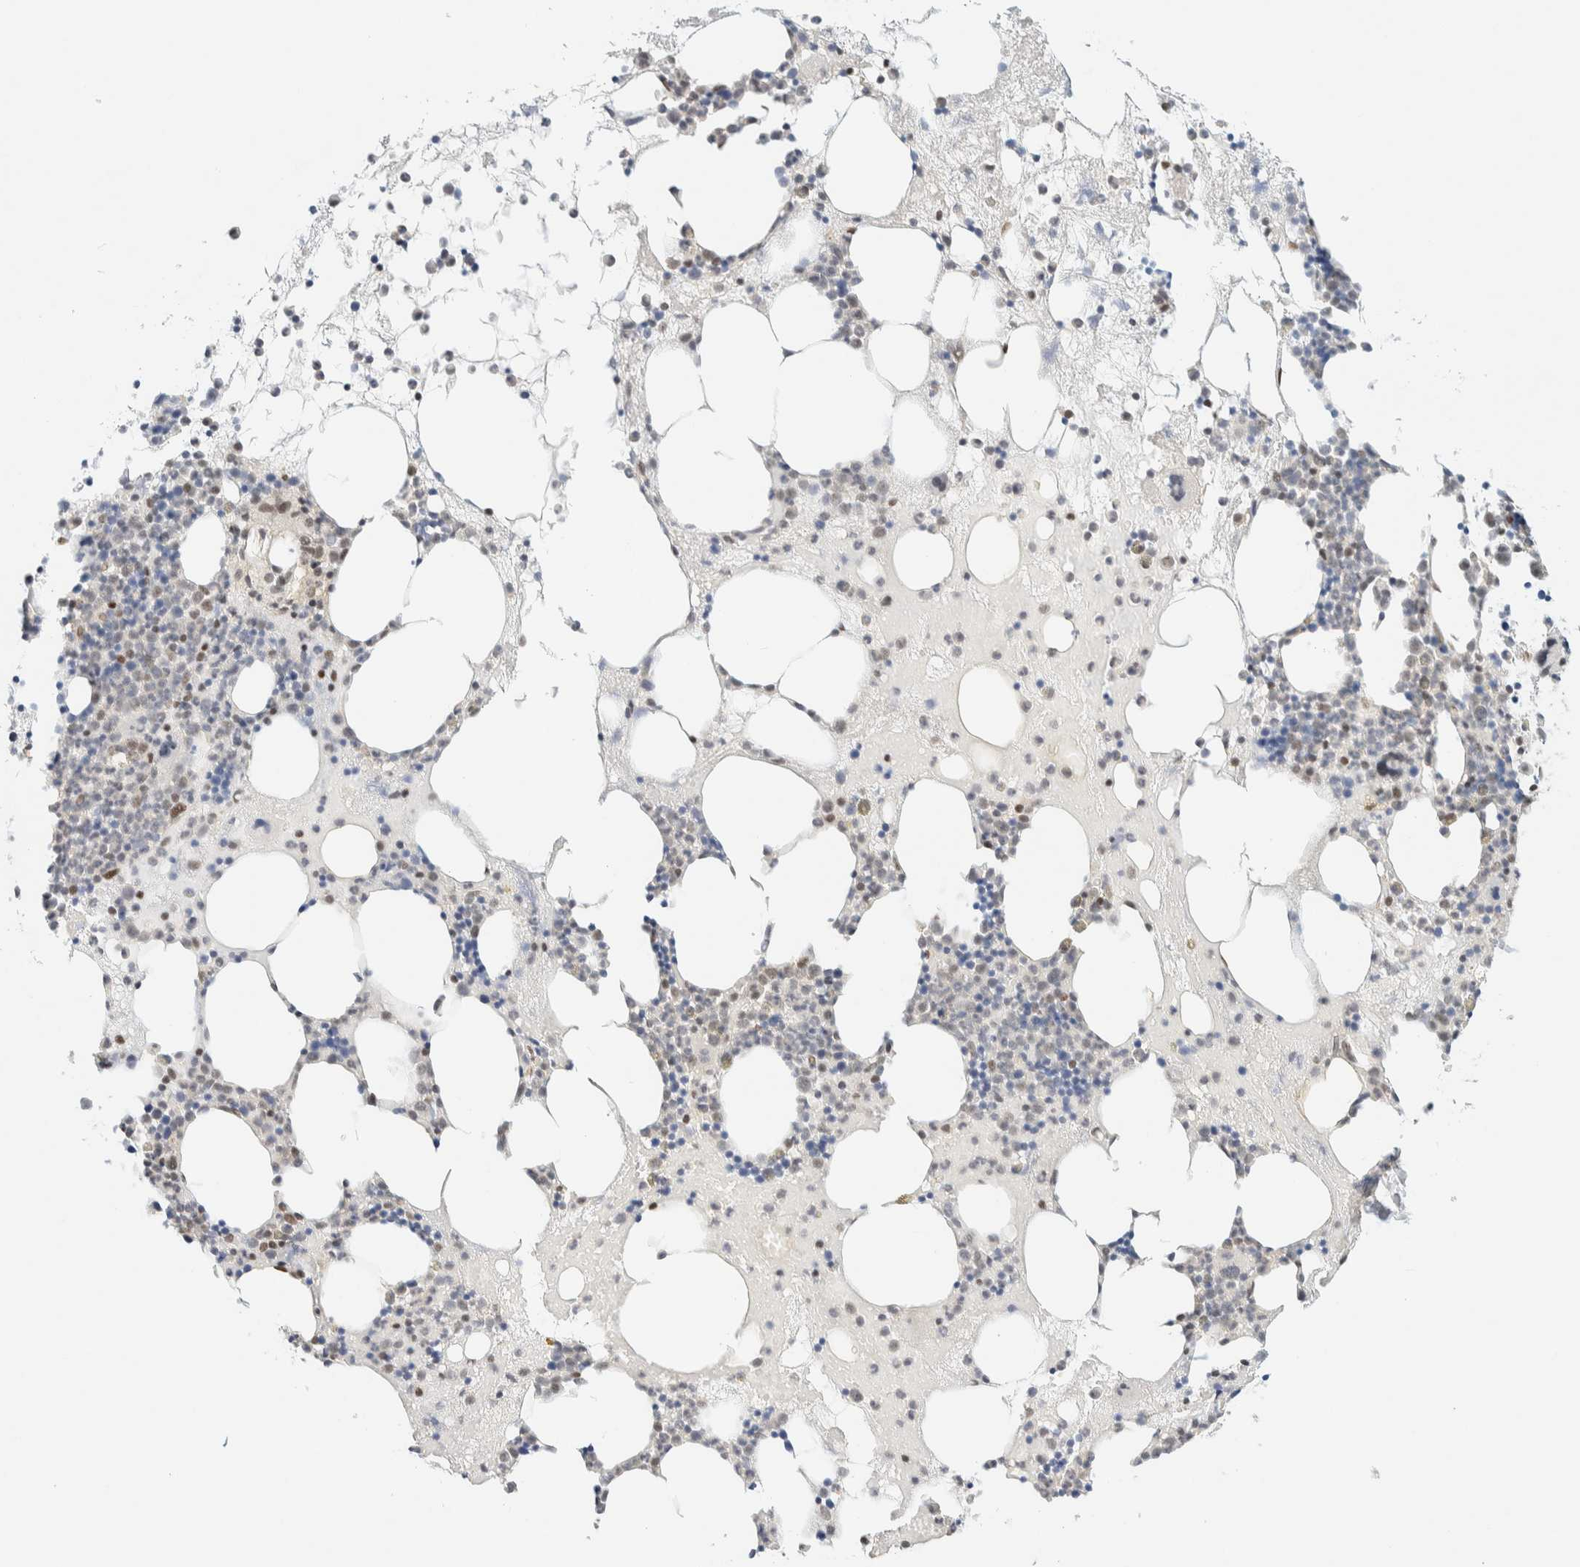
{"staining": {"intensity": "moderate", "quantity": "<25%", "location": "nuclear"}, "tissue": "bone marrow", "cell_type": "Hematopoietic cells", "image_type": "normal", "snomed": [{"axis": "morphology", "description": "Normal tissue, NOS"}, {"axis": "morphology", "description": "Inflammation, NOS"}, {"axis": "topography", "description": "Bone marrow"}], "caption": "Brown immunohistochemical staining in unremarkable bone marrow demonstrates moderate nuclear positivity in approximately <25% of hematopoietic cells.", "gene": "PYGO2", "patient": {"sex": "female", "age": 81}}